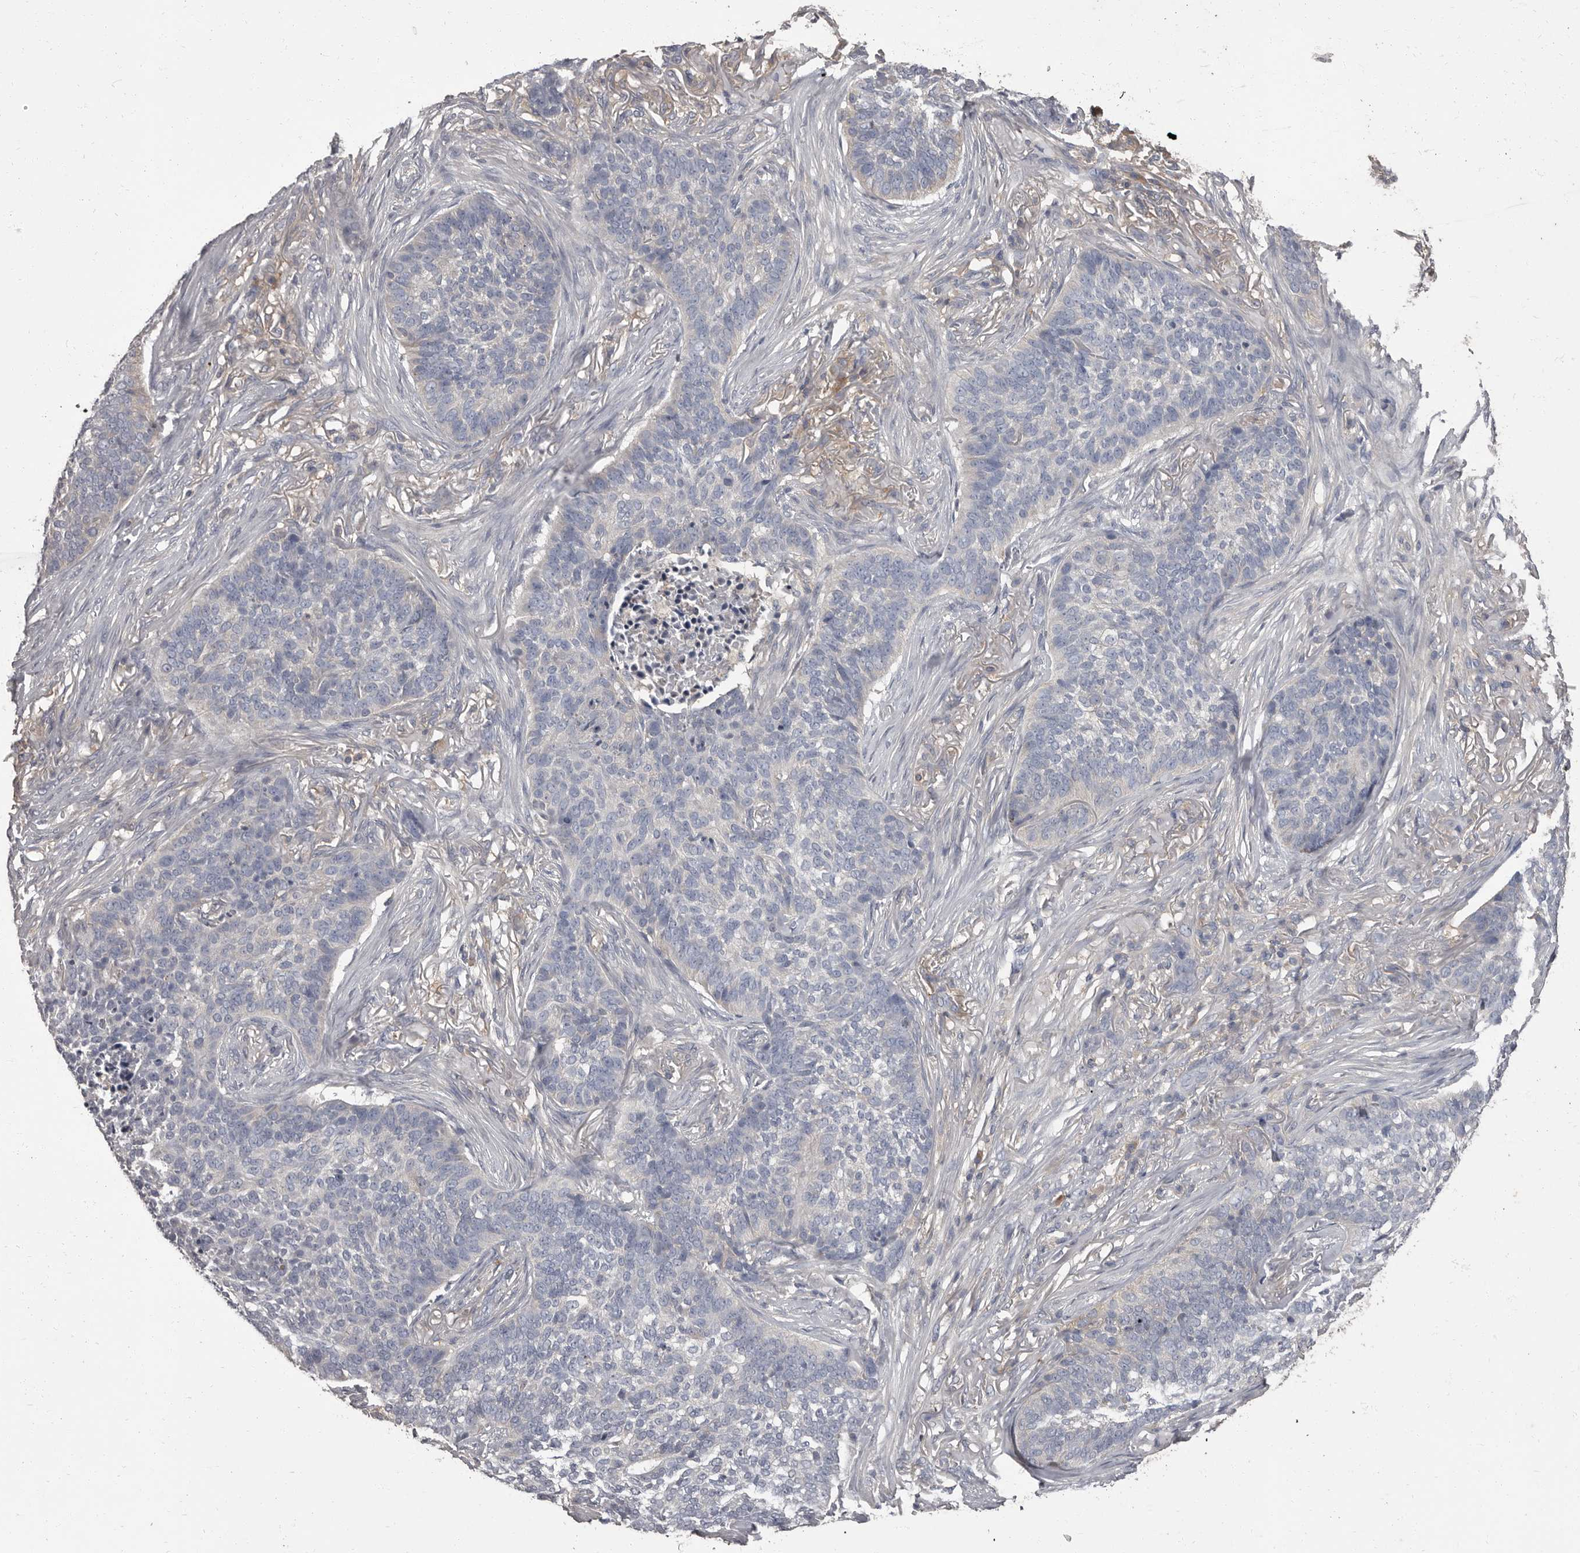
{"staining": {"intensity": "negative", "quantity": "none", "location": "none"}, "tissue": "skin cancer", "cell_type": "Tumor cells", "image_type": "cancer", "snomed": [{"axis": "morphology", "description": "Basal cell carcinoma"}, {"axis": "topography", "description": "Skin"}], "caption": "DAB immunohistochemical staining of human skin cancer (basal cell carcinoma) reveals no significant positivity in tumor cells.", "gene": "APEH", "patient": {"sex": "male", "age": 85}}